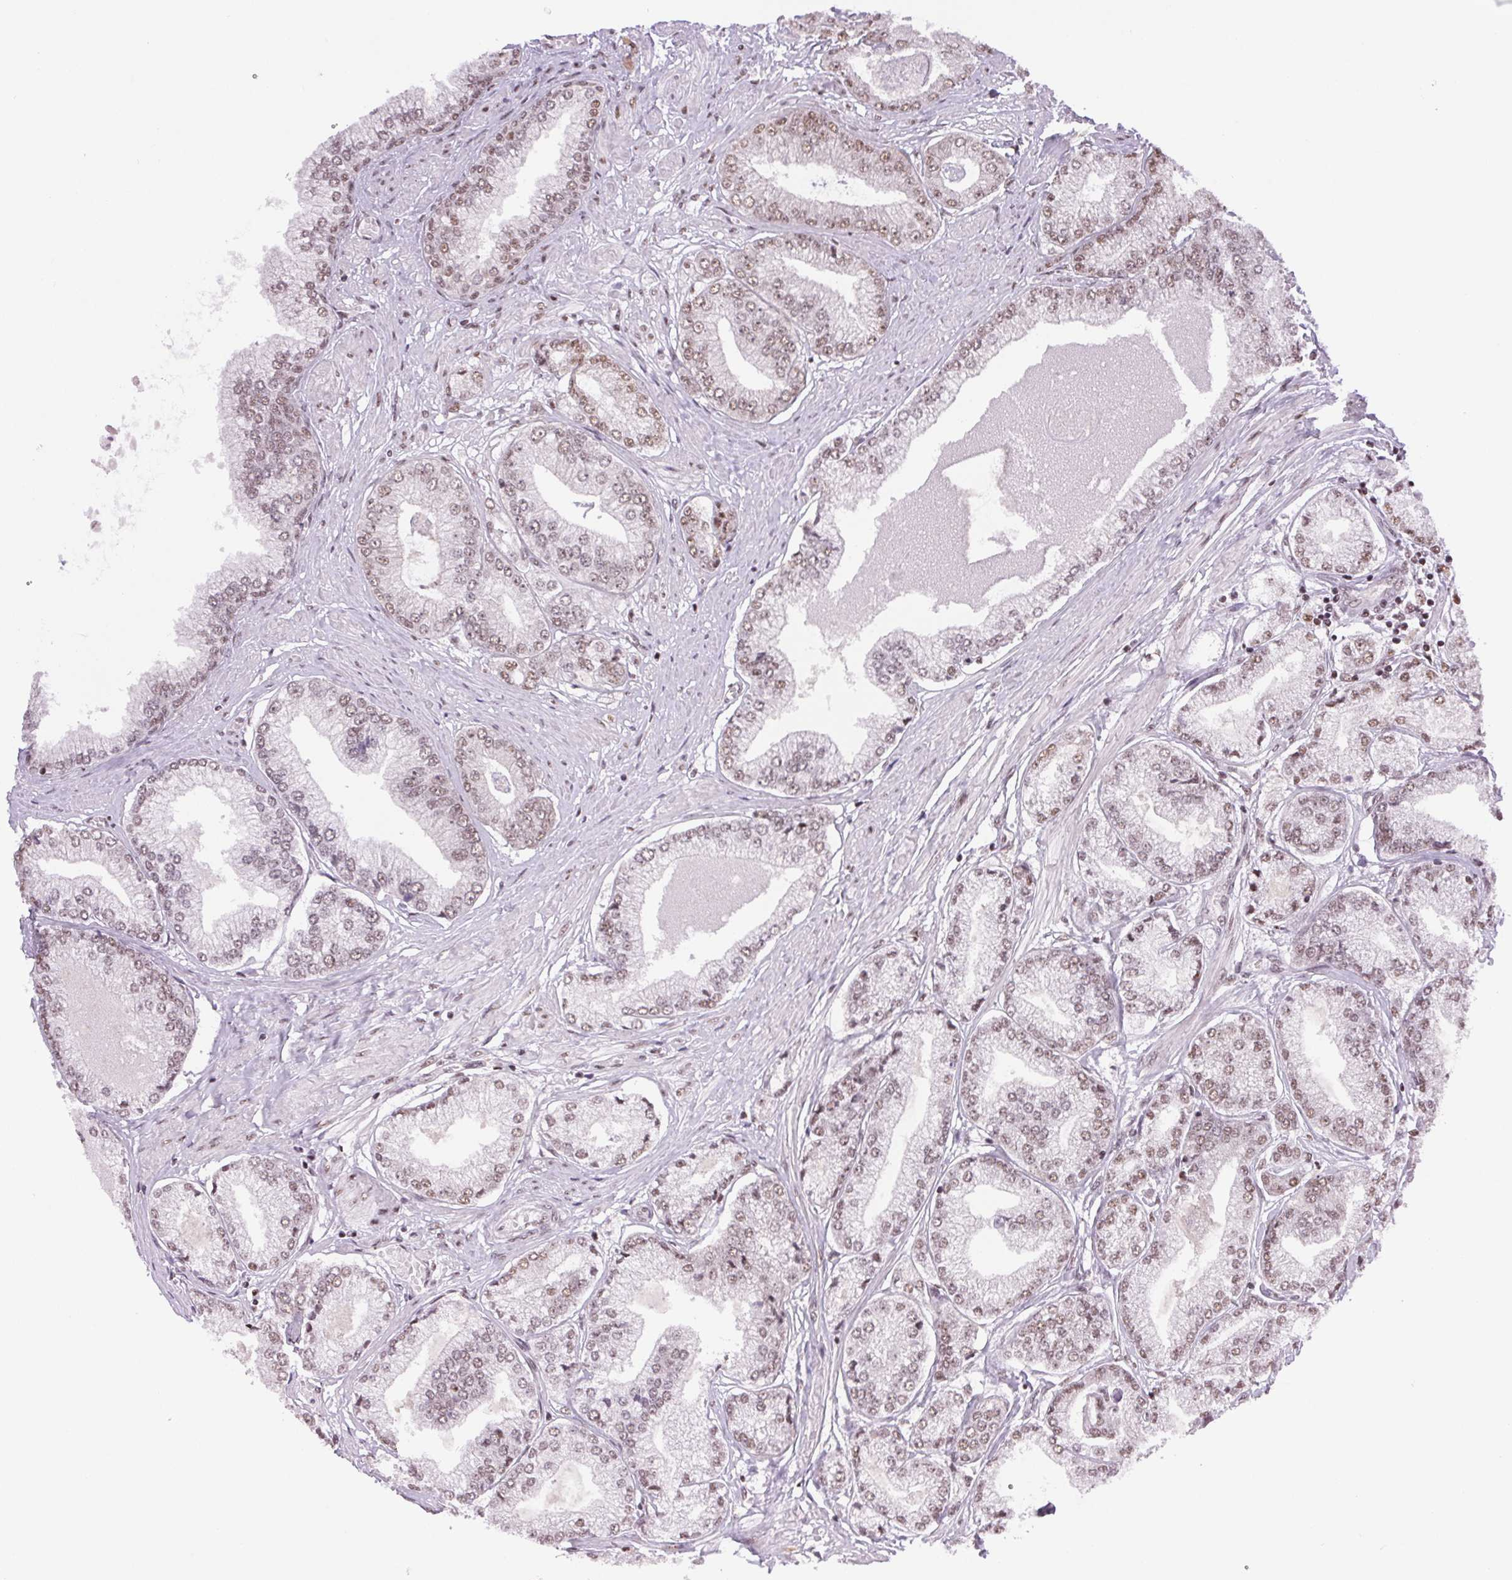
{"staining": {"intensity": "weak", "quantity": ">75%", "location": "nuclear"}, "tissue": "prostate cancer", "cell_type": "Tumor cells", "image_type": "cancer", "snomed": [{"axis": "morphology", "description": "Adenocarcinoma, Low grade"}, {"axis": "topography", "description": "Prostate"}], "caption": "There is low levels of weak nuclear expression in tumor cells of prostate cancer (low-grade adenocarcinoma), as demonstrated by immunohistochemical staining (brown color).", "gene": "IK", "patient": {"sex": "male", "age": 55}}